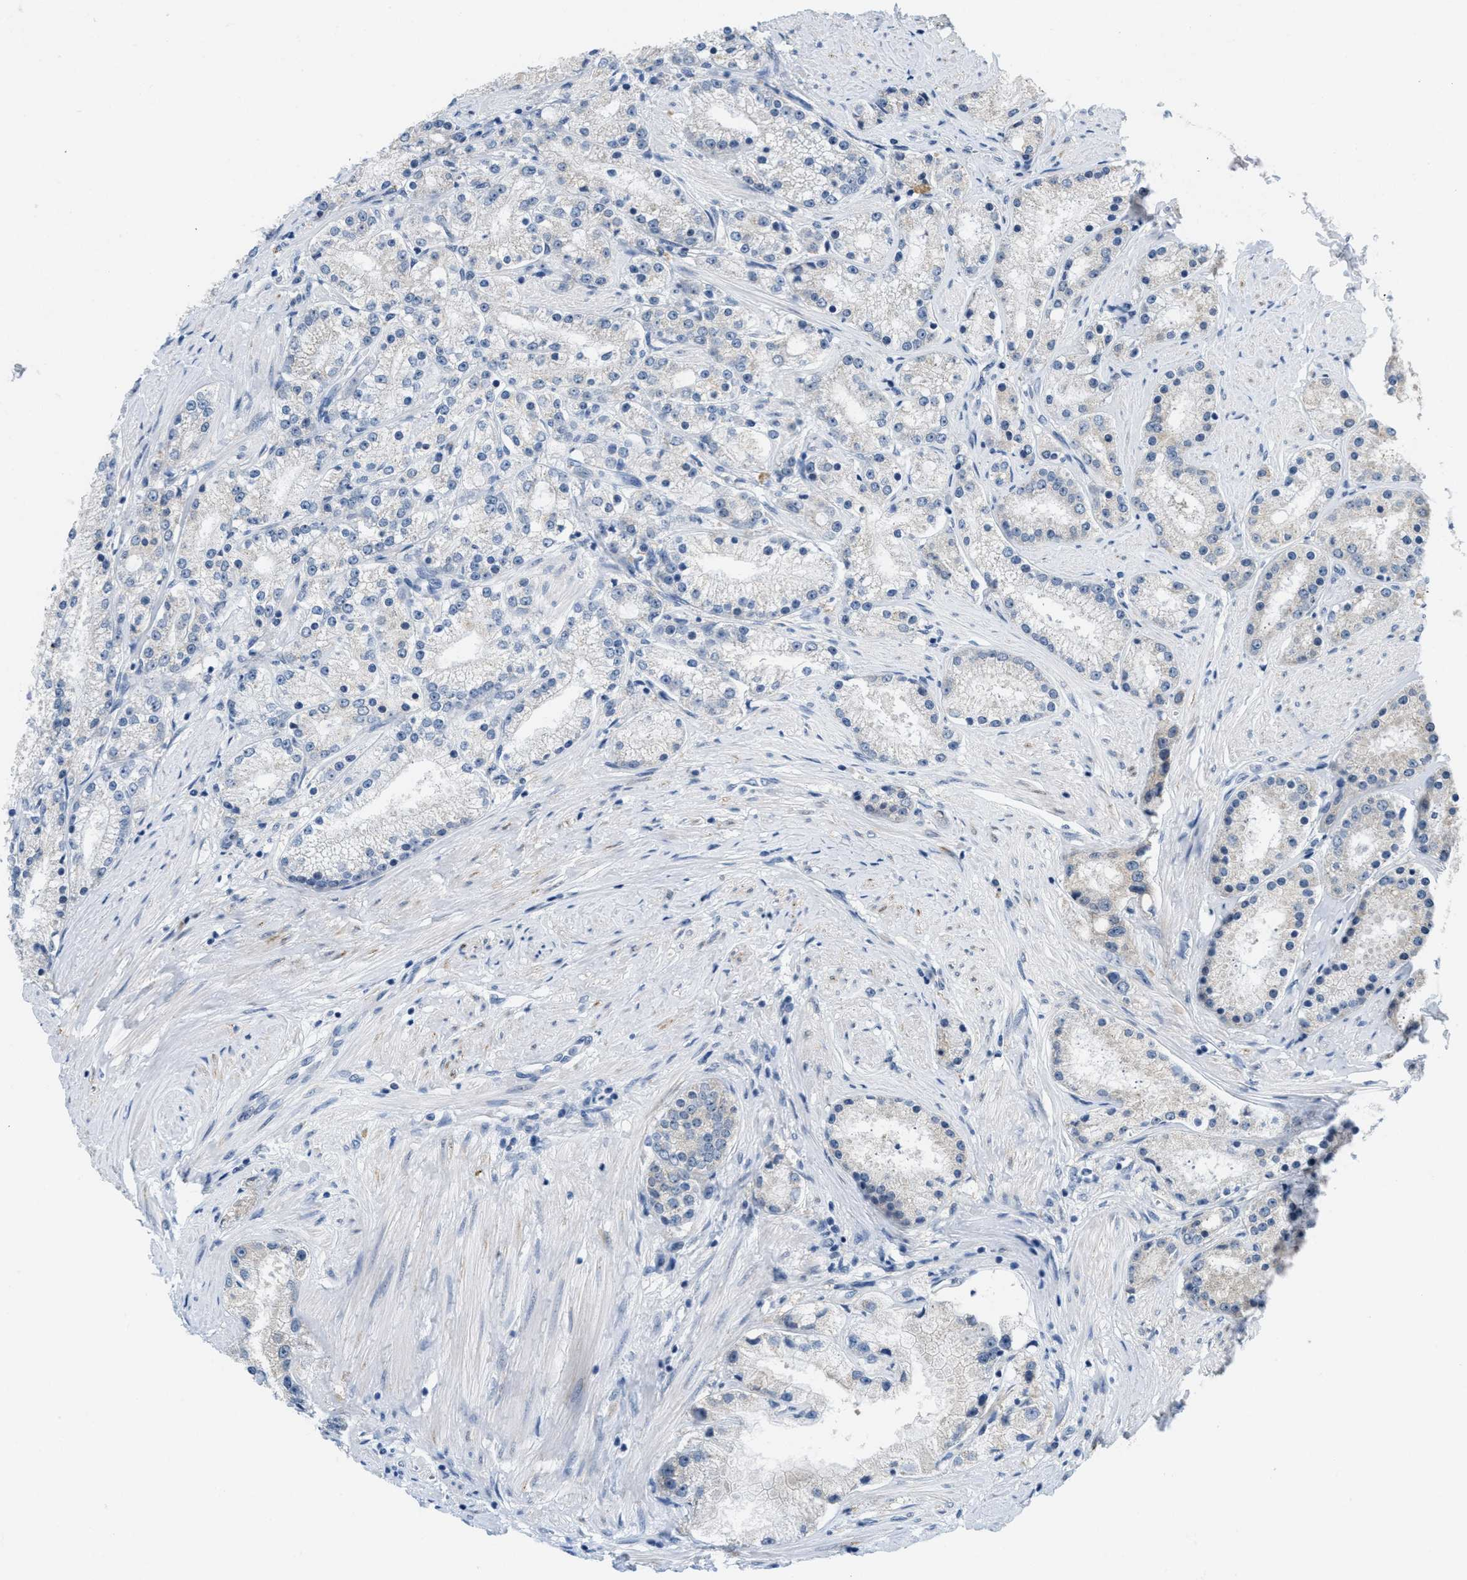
{"staining": {"intensity": "weak", "quantity": "<25%", "location": "cytoplasmic/membranous"}, "tissue": "prostate cancer", "cell_type": "Tumor cells", "image_type": "cancer", "snomed": [{"axis": "morphology", "description": "Adenocarcinoma, Low grade"}, {"axis": "topography", "description": "Prostate"}], "caption": "High magnification brightfield microscopy of prostate low-grade adenocarcinoma stained with DAB (brown) and counterstained with hematoxylin (blue): tumor cells show no significant positivity. Brightfield microscopy of immunohistochemistry (IHC) stained with DAB (brown) and hematoxylin (blue), captured at high magnification.", "gene": "HS3ST2", "patient": {"sex": "male", "age": 63}}